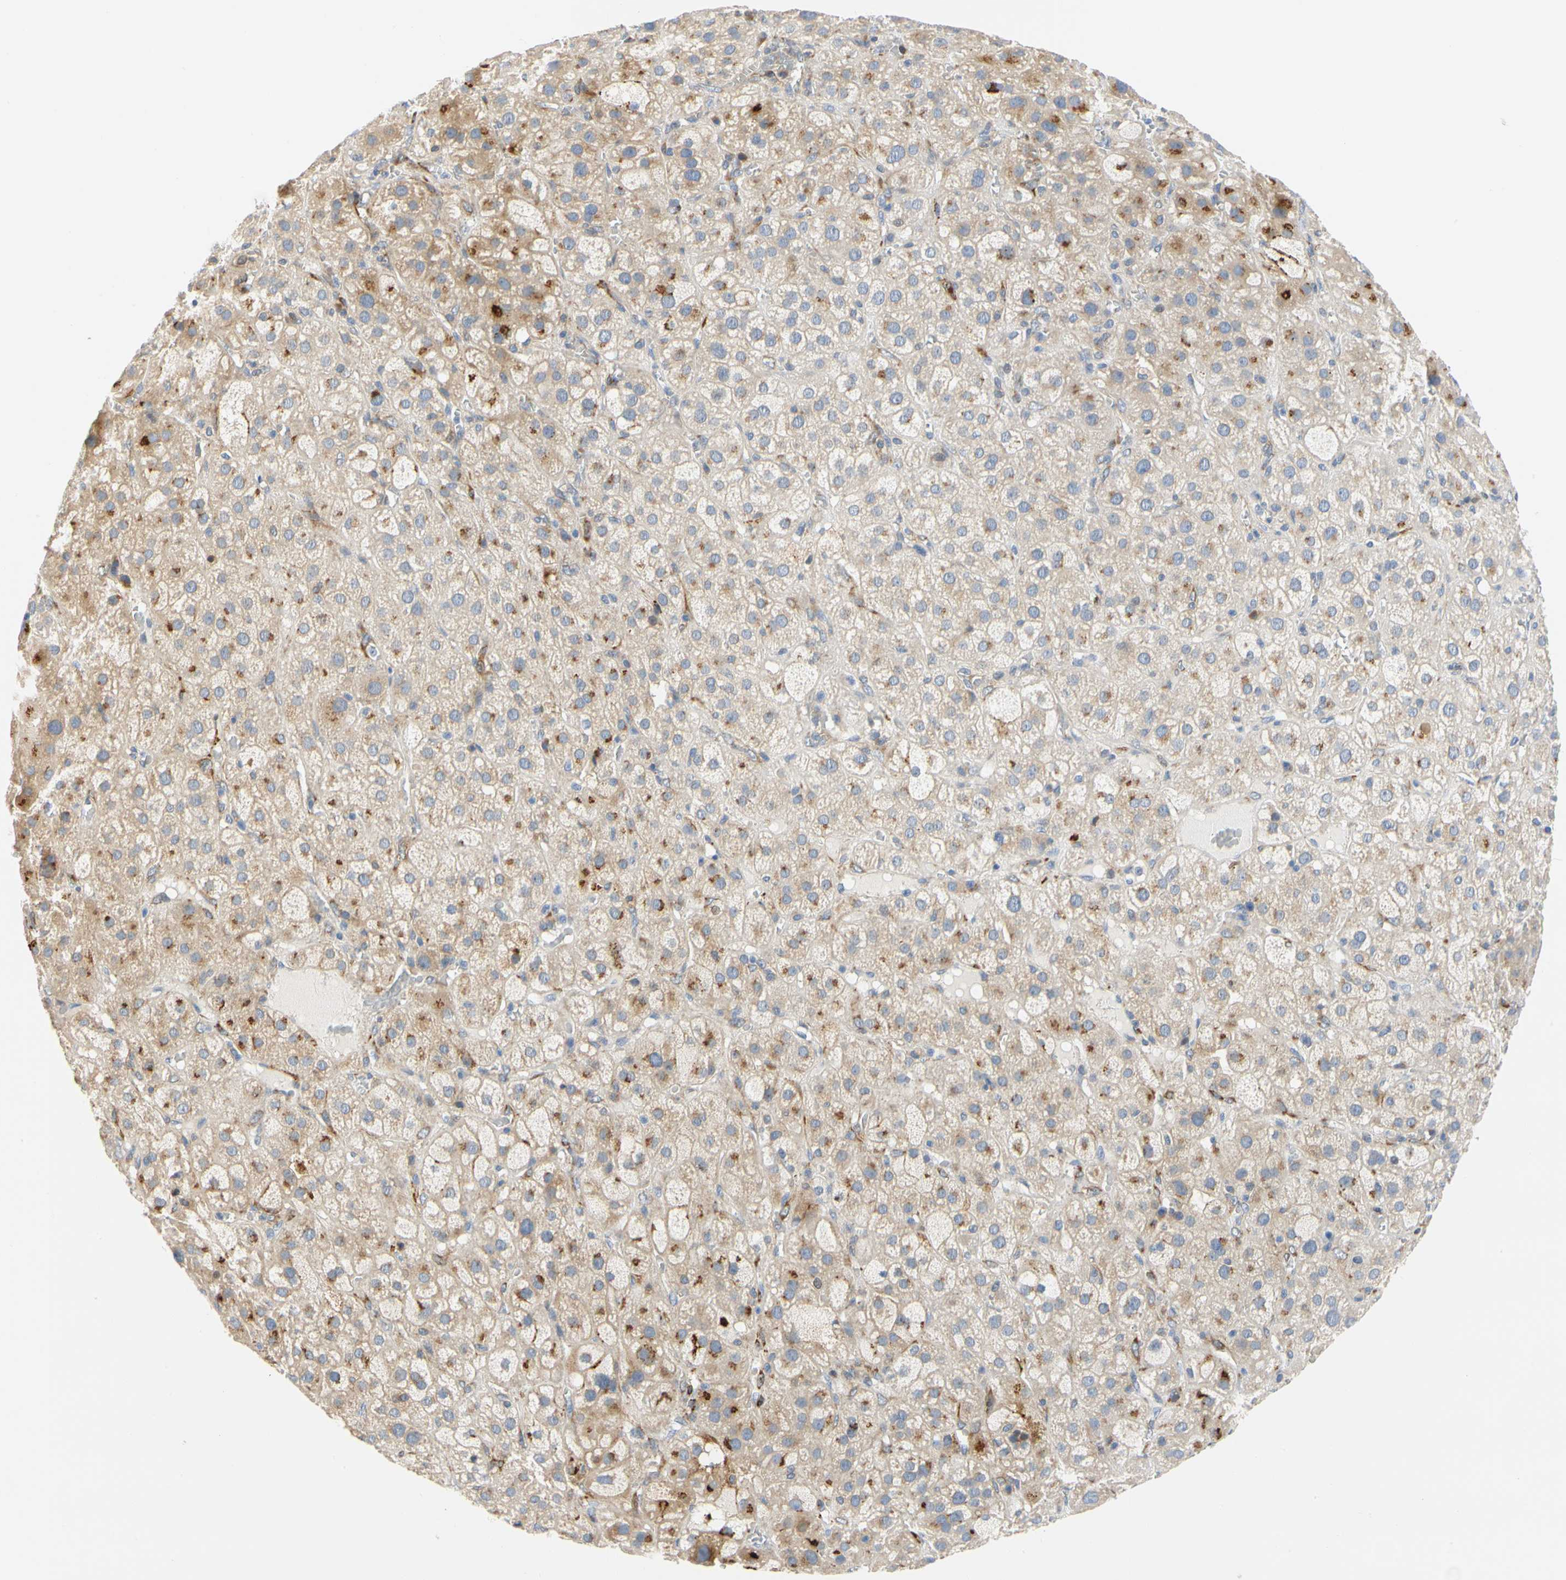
{"staining": {"intensity": "moderate", "quantity": "25%-75%", "location": "cytoplasmic/membranous"}, "tissue": "adrenal gland", "cell_type": "Glandular cells", "image_type": "normal", "snomed": [{"axis": "morphology", "description": "Normal tissue, NOS"}, {"axis": "topography", "description": "Adrenal gland"}], "caption": "An image of human adrenal gland stained for a protein shows moderate cytoplasmic/membranous brown staining in glandular cells.", "gene": "ZNF236", "patient": {"sex": "female", "age": 47}}